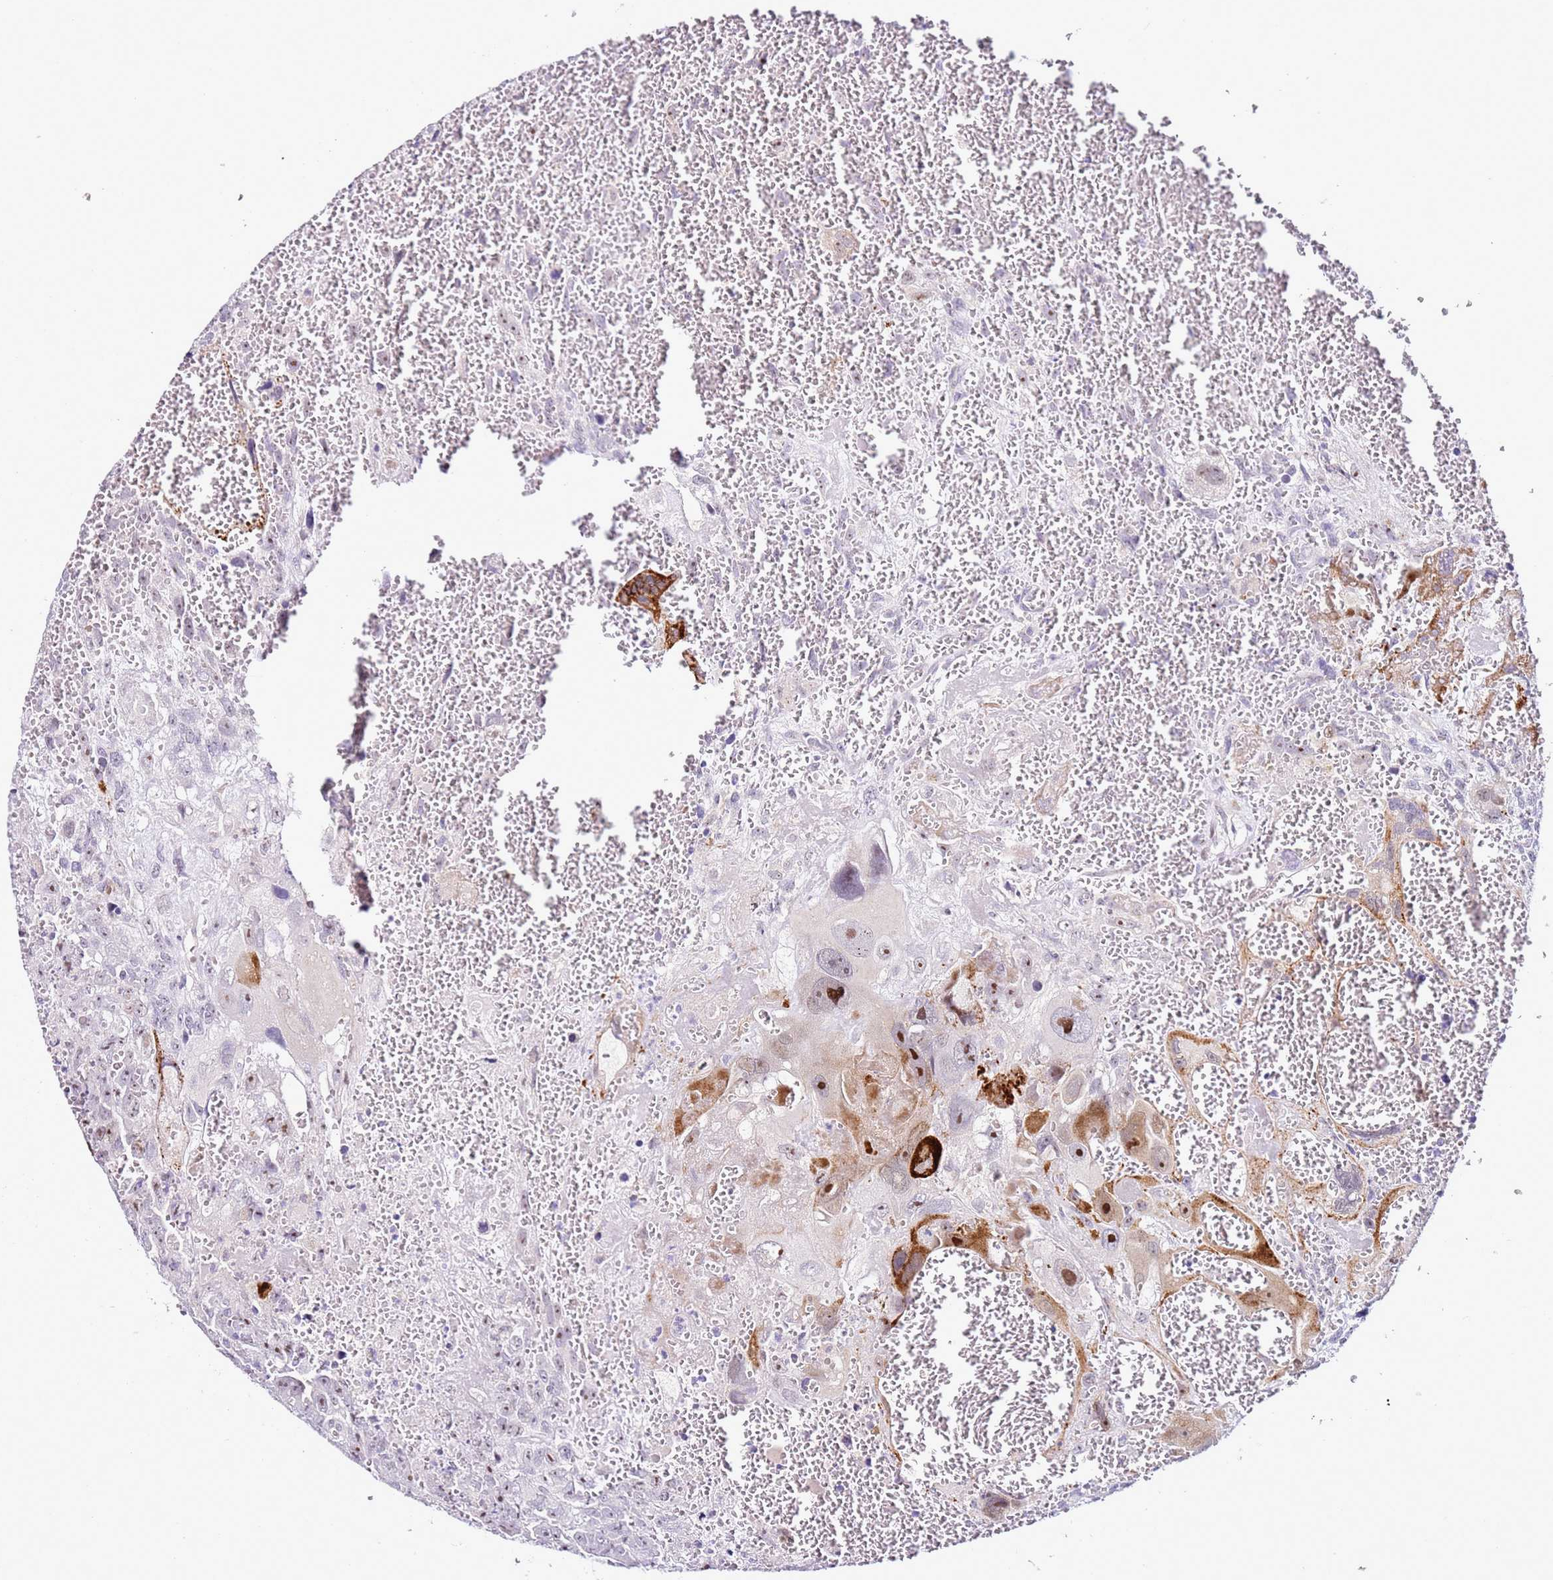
{"staining": {"intensity": "strong", "quantity": "<25%", "location": "cytoplasmic/membranous,nuclear"}, "tissue": "testis cancer", "cell_type": "Tumor cells", "image_type": "cancer", "snomed": [{"axis": "morphology", "description": "Carcinoma, Embryonal, NOS"}, {"axis": "topography", "description": "Testis"}], "caption": "Protein staining shows strong cytoplasmic/membranous and nuclear expression in about <25% of tumor cells in testis cancer (embryonal carcinoma). (DAB (3,3'-diaminobenzidine) = brown stain, brightfield microscopy at high magnification).", "gene": "HGD", "patient": {"sex": "male", "age": 28}}